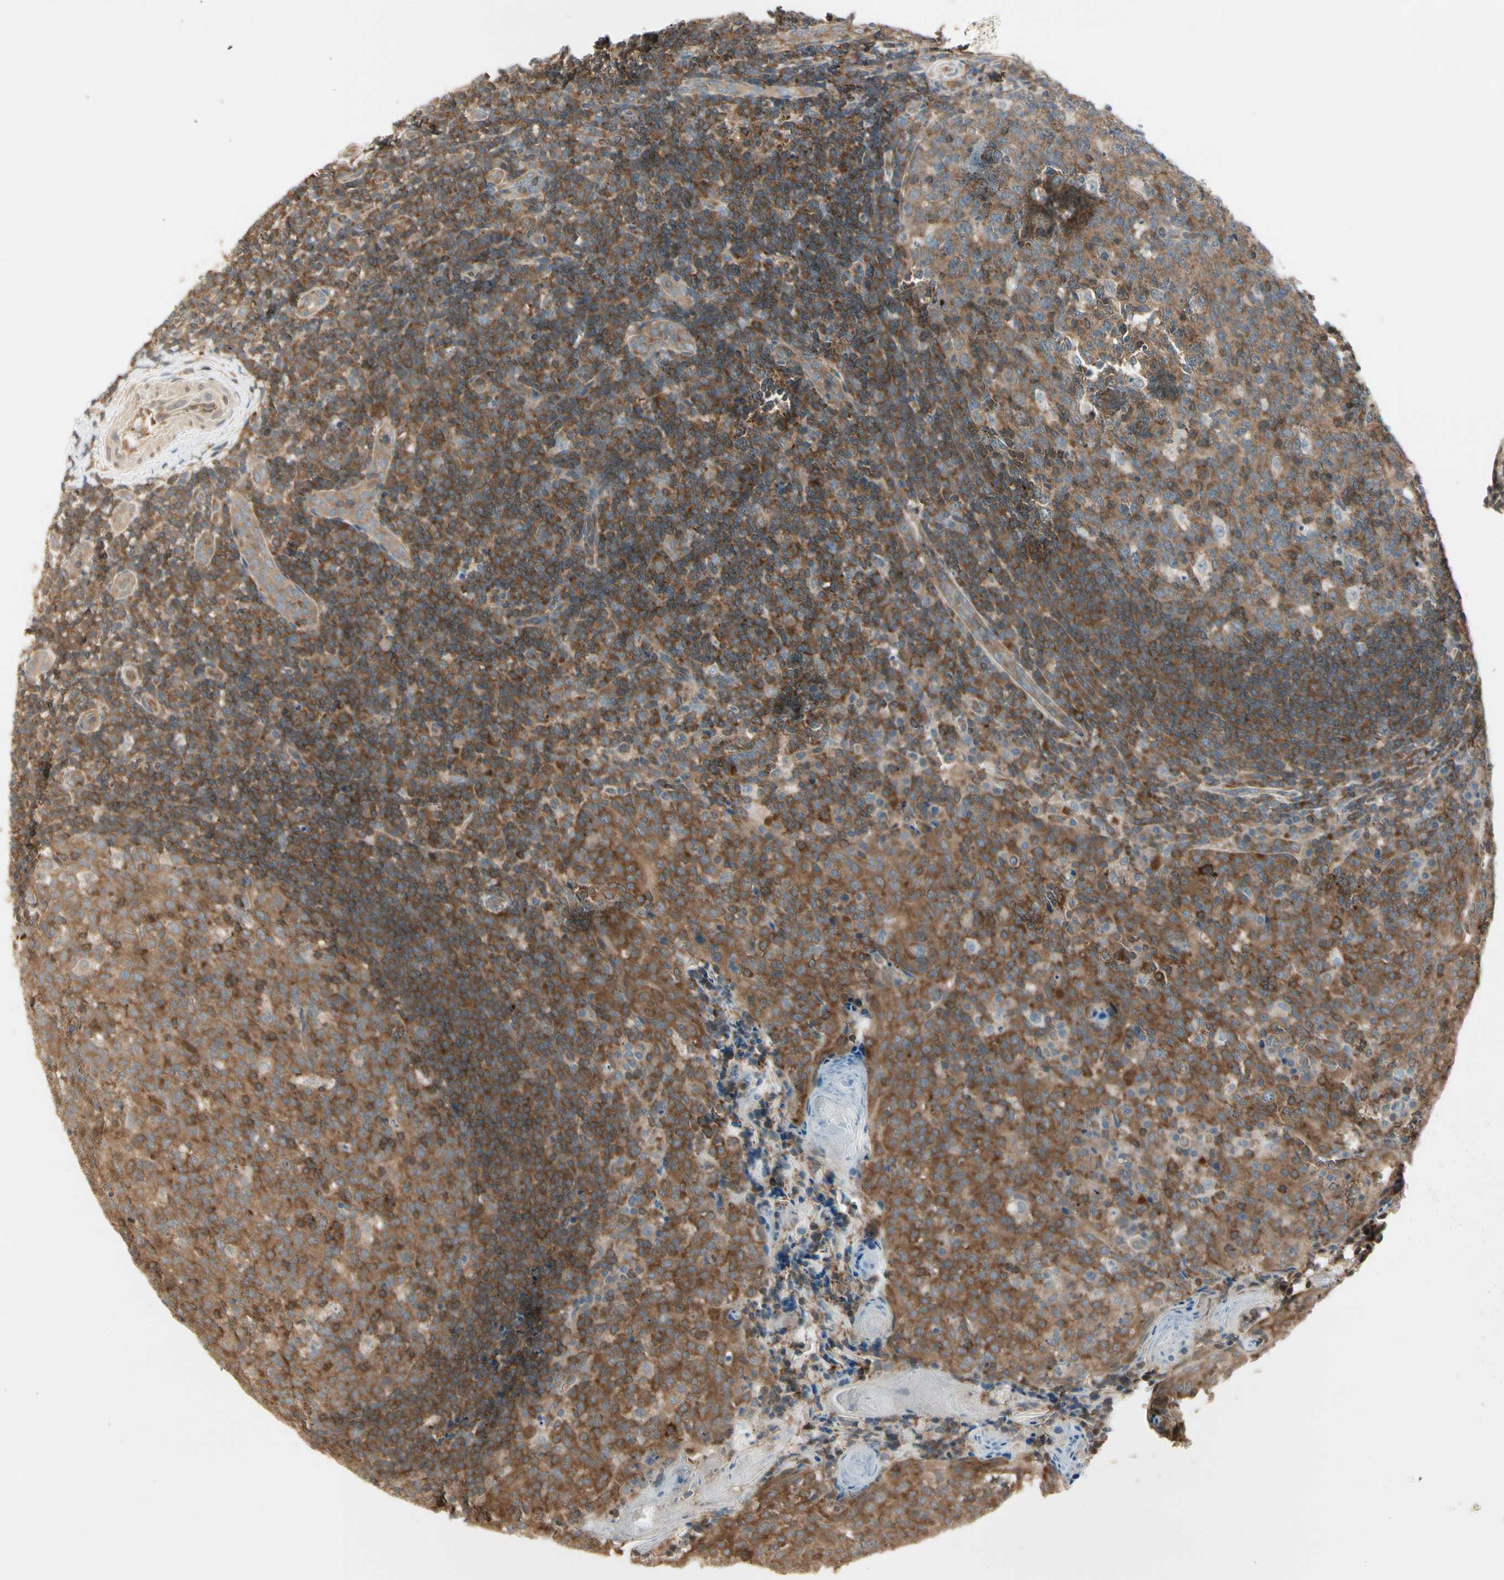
{"staining": {"intensity": "strong", "quantity": ">75%", "location": "cytoplasmic/membranous"}, "tissue": "tonsil", "cell_type": "Germinal center cells", "image_type": "normal", "snomed": [{"axis": "morphology", "description": "Normal tissue, NOS"}, {"axis": "topography", "description": "Tonsil"}], "caption": "Immunohistochemical staining of benign tonsil reveals high levels of strong cytoplasmic/membranous staining in about >75% of germinal center cells.", "gene": "OXSR1", "patient": {"sex": "female", "age": 19}}